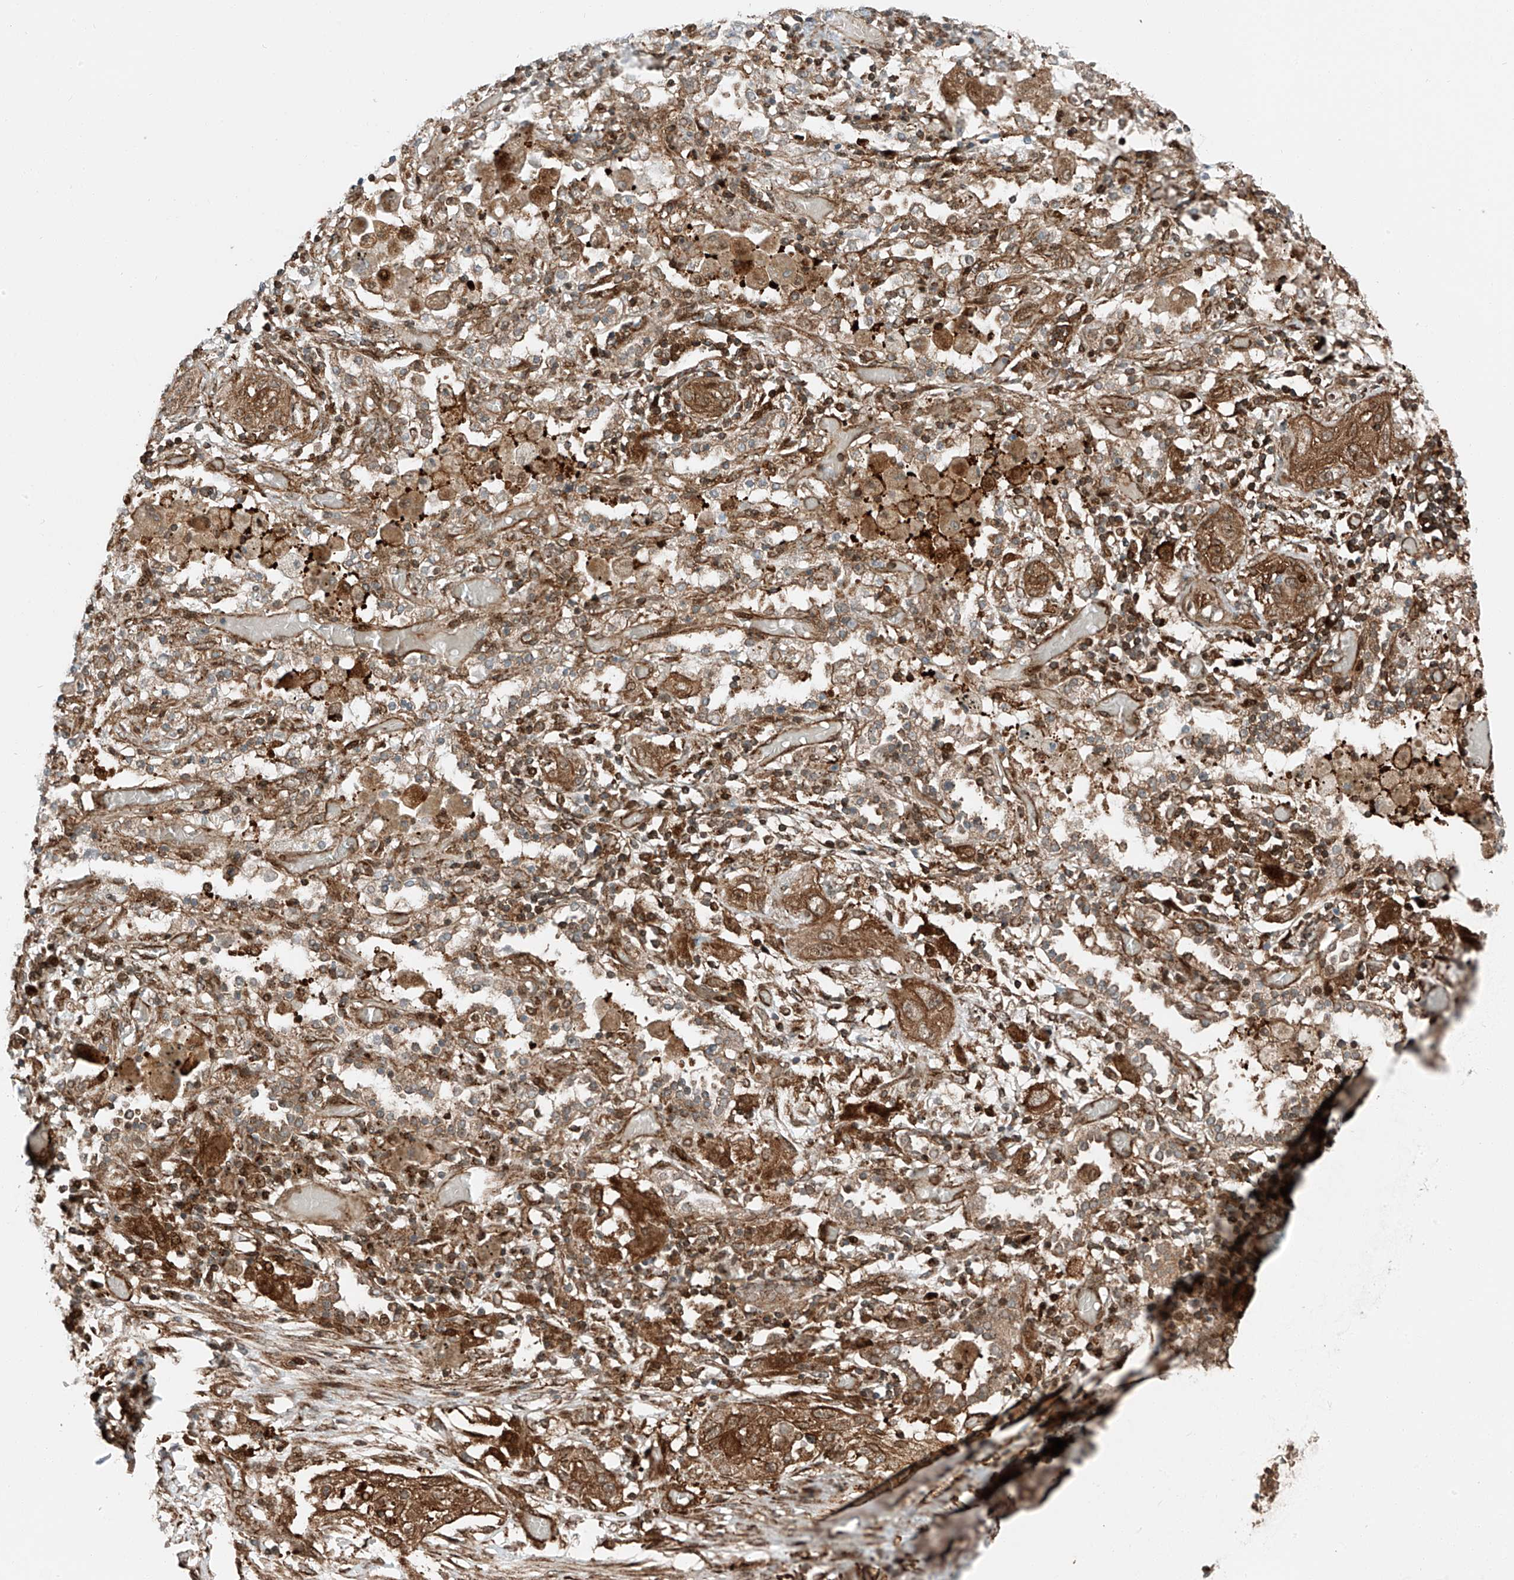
{"staining": {"intensity": "strong", "quantity": ">75%", "location": "cytoplasmic/membranous,nuclear"}, "tissue": "lung cancer", "cell_type": "Tumor cells", "image_type": "cancer", "snomed": [{"axis": "morphology", "description": "Squamous cell carcinoma, NOS"}, {"axis": "topography", "description": "Lung"}], "caption": "Immunohistochemistry (IHC) of lung cancer shows high levels of strong cytoplasmic/membranous and nuclear positivity in approximately >75% of tumor cells. (DAB (3,3'-diaminobenzidine) IHC, brown staining for protein, blue staining for nuclei).", "gene": "USP48", "patient": {"sex": "female", "age": 47}}